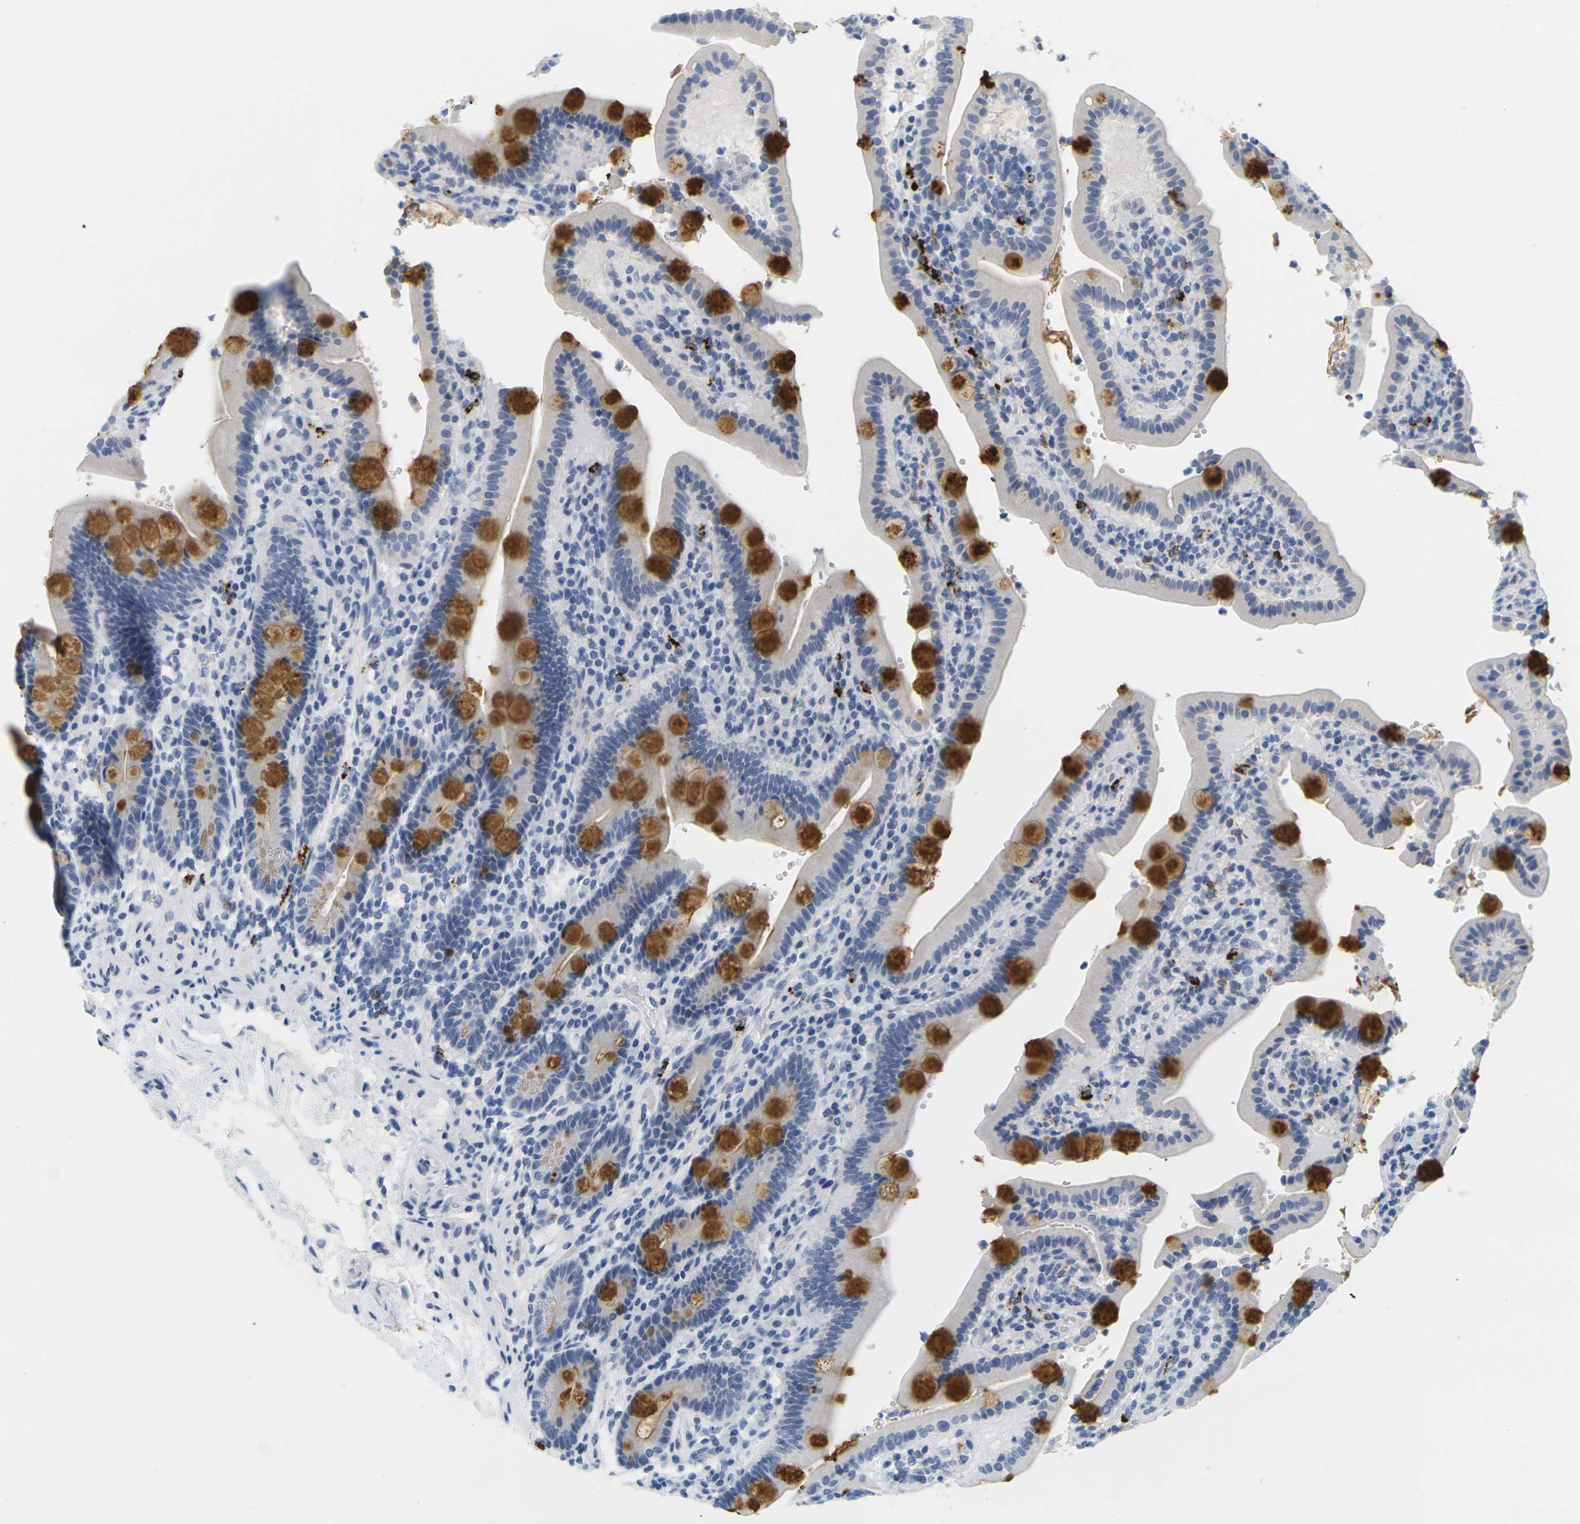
{"staining": {"intensity": "strong", "quantity": "25%-75%", "location": "cytoplasmic/membranous"}, "tissue": "duodenum", "cell_type": "Glandular cells", "image_type": "normal", "snomed": [{"axis": "morphology", "description": "Normal tissue, NOS"}, {"axis": "topography", "description": "Small intestine, NOS"}], "caption": "Brown immunohistochemical staining in benign human duodenum shows strong cytoplasmic/membranous expression in about 25%-75% of glandular cells. Nuclei are stained in blue.", "gene": "HLA", "patient": {"sex": "female", "age": 71}}